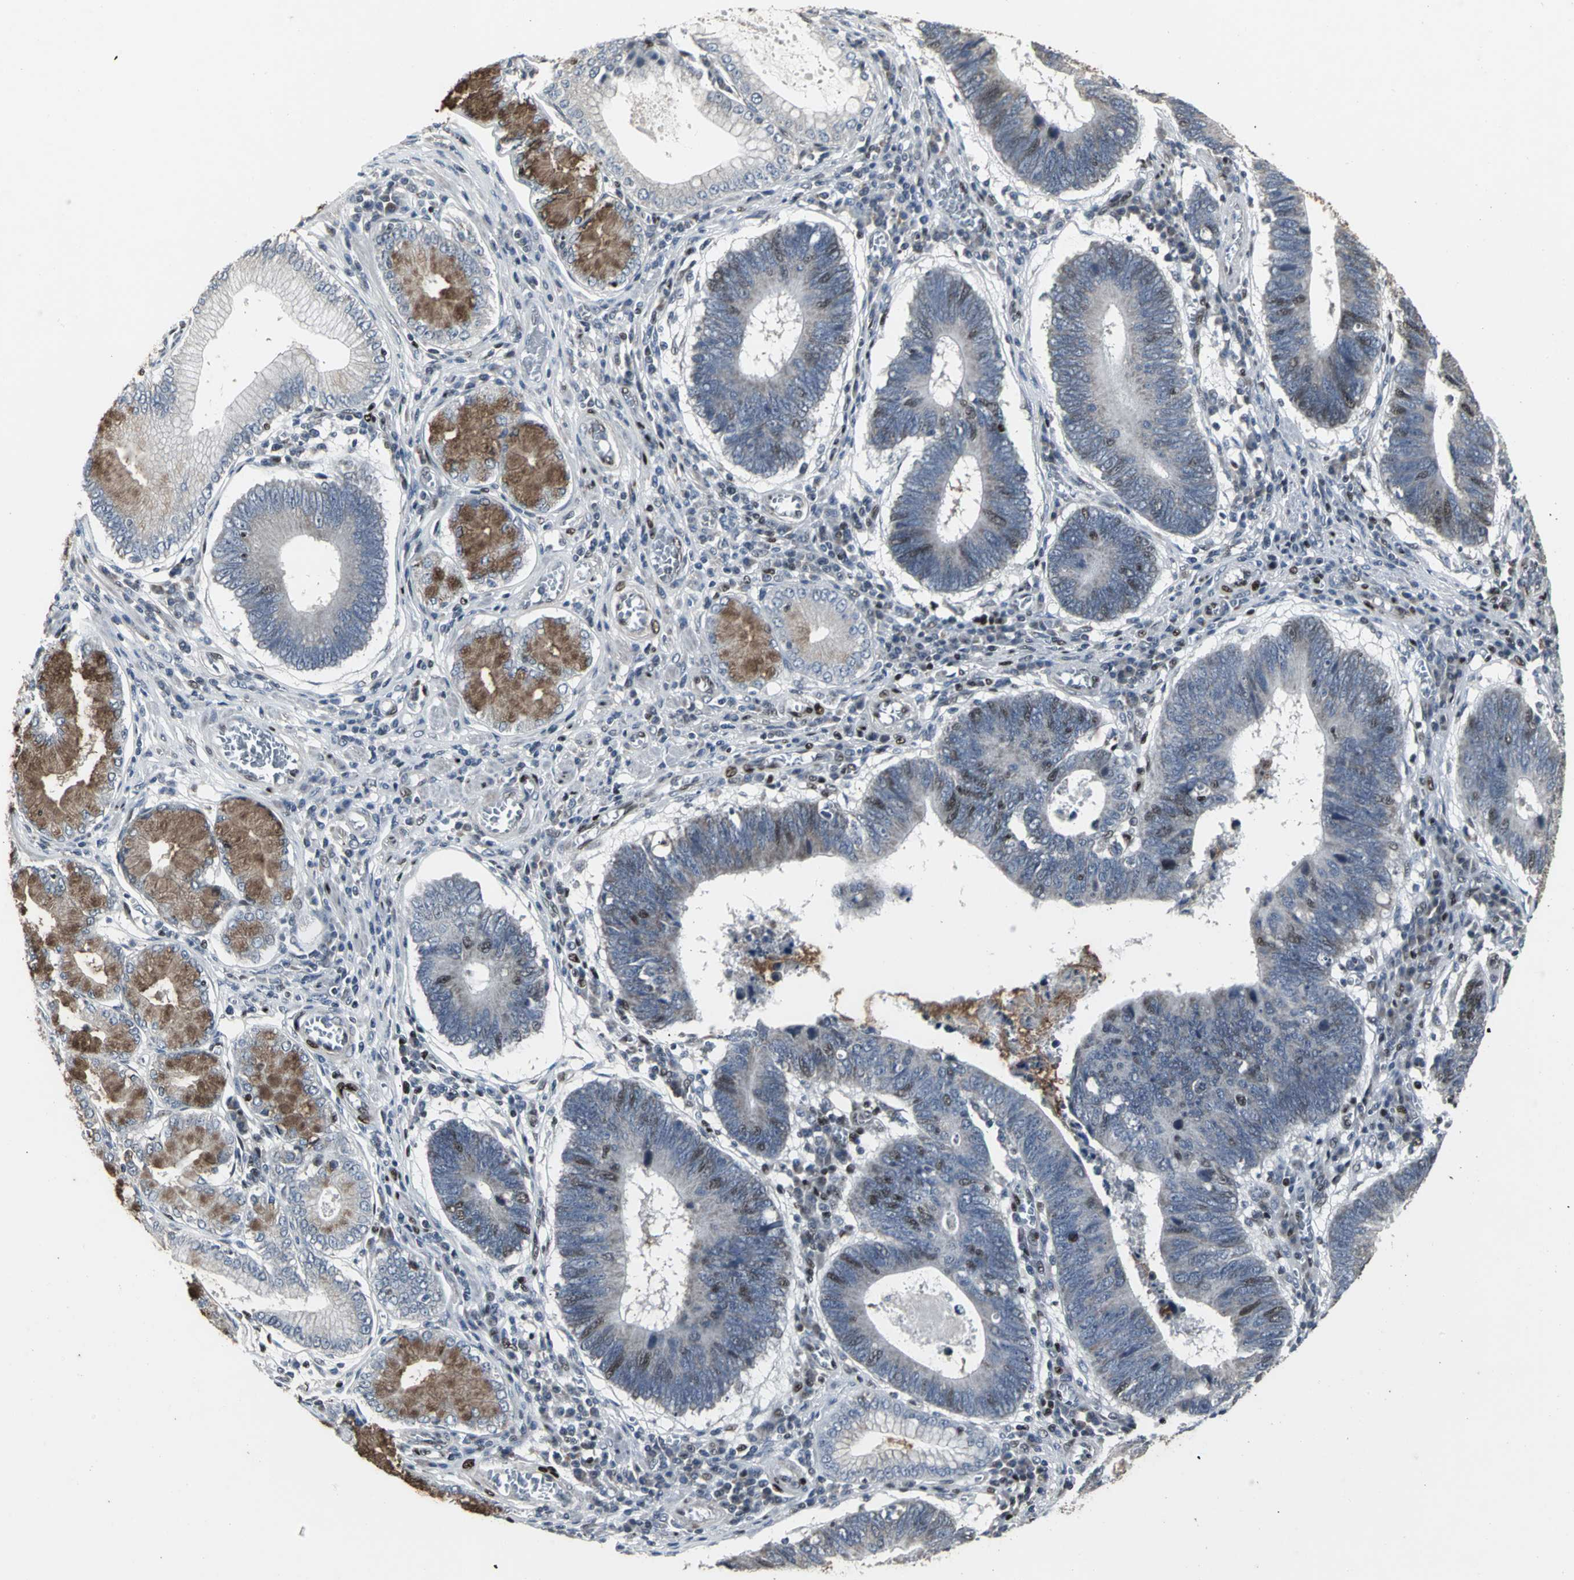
{"staining": {"intensity": "moderate", "quantity": "25%-75%", "location": "nuclear"}, "tissue": "stomach cancer", "cell_type": "Tumor cells", "image_type": "cancer", "snomed": [{"axis": "morphology", "description": "Adenocarcinoma, NOS"}, {"axis": "topography", "description": "Stomach"}], "caption": "A brown stain shows moderate nuclear expression of a protein in adenocarcinoma (stomach) tumor cells.", "gene": "SRF", "patient": {"sex": "male", "age": 59}}